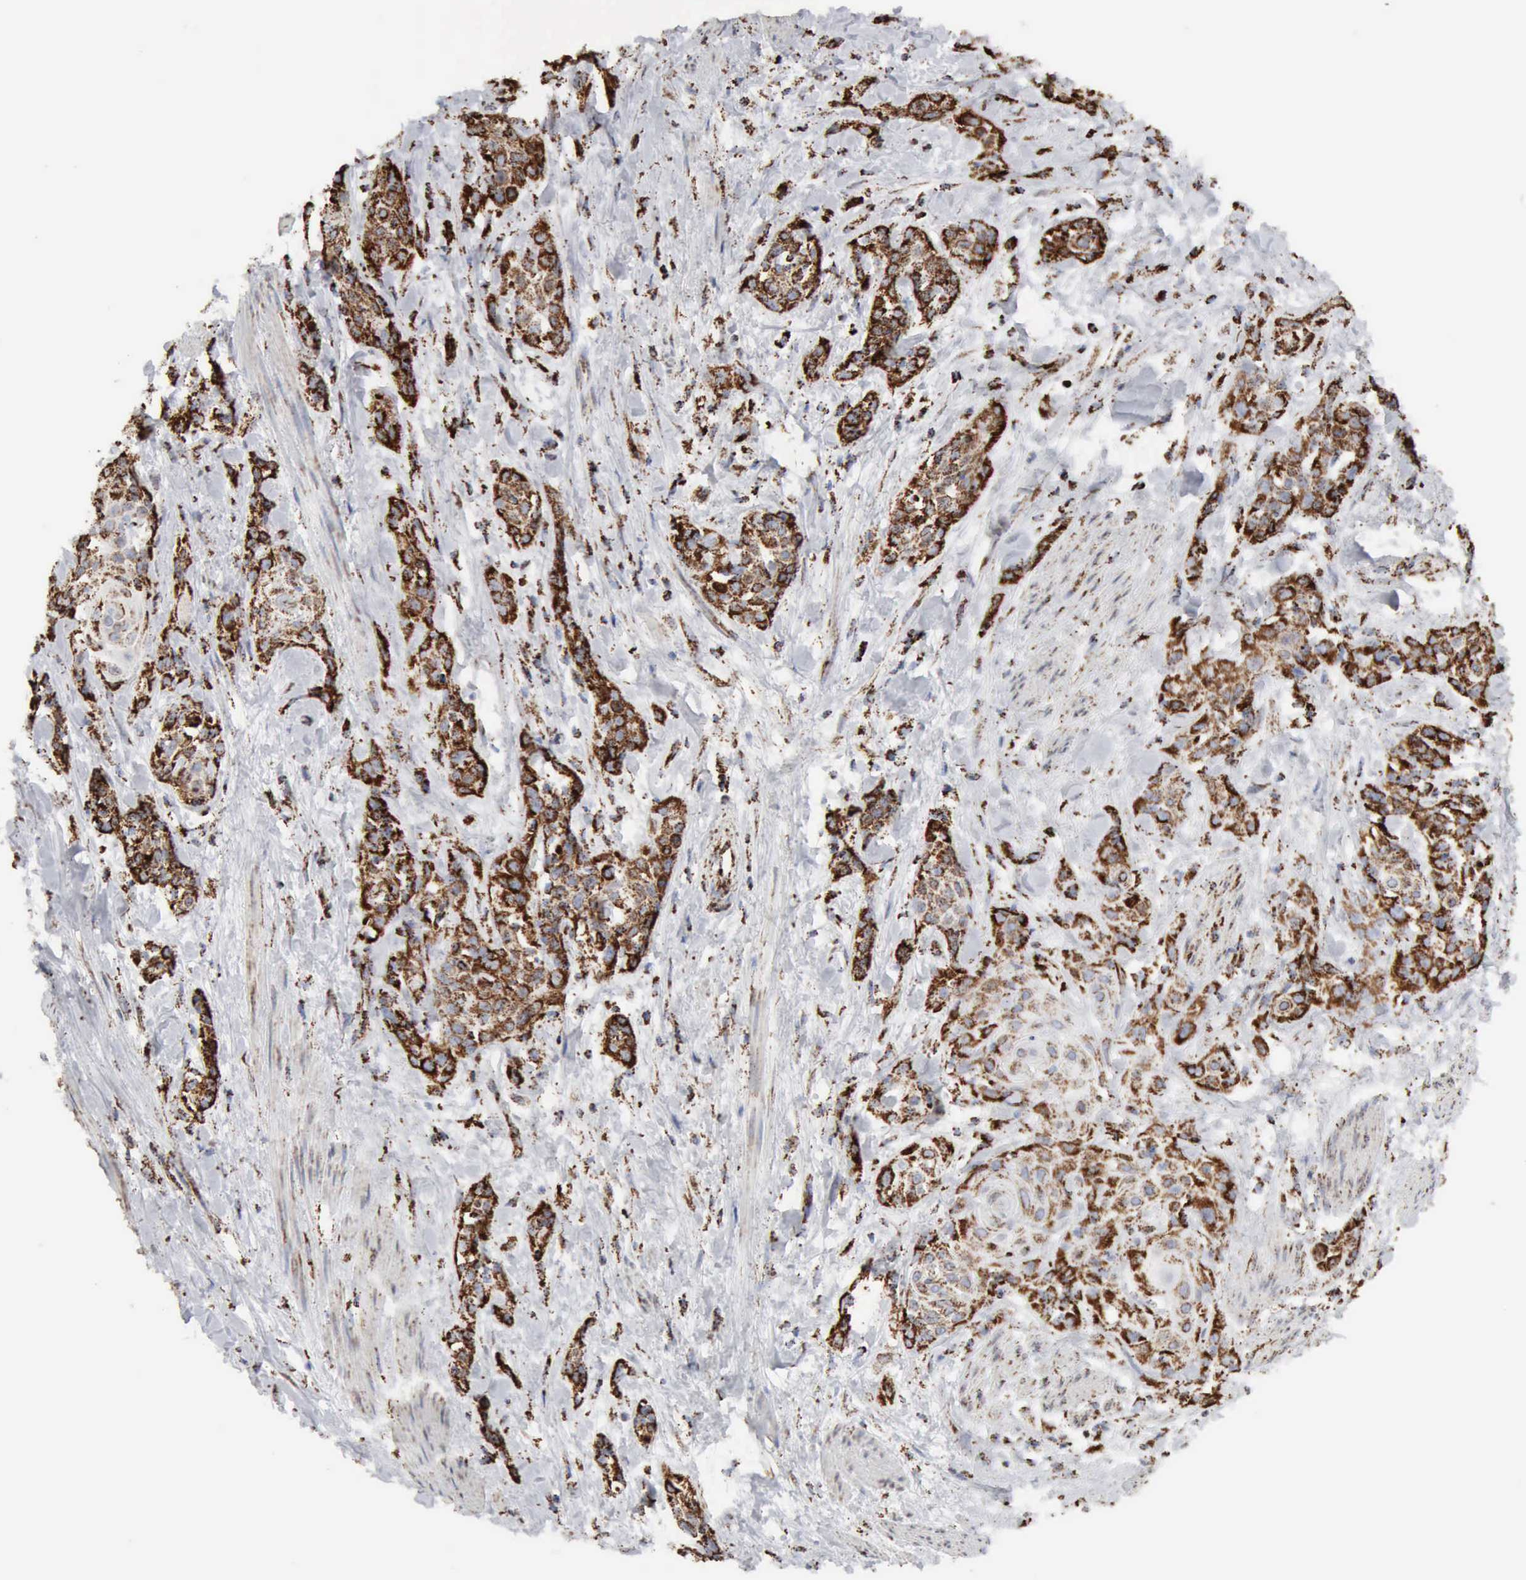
{"staining": {"intensity": "strong", "quantity": ">75%", "location": "cytoplasmic/membranous"}, "tissue": "skin cancer", "cell_type": "Tumor cells", "image_type": "cancer", "snomed": [{"axis": "morphology", "description": "Squamous cell carcinoma, NOS"}, {"axis": "topography", "description": "Skin"}, {"axis": "topography", "description": "Anal"}], "caption": "Squamous cell carcinoma (skin) stained with a brown dye exhibits strong cytoplasmic/membranous positive staining in about >75% of tumor cells.", "gene": "ACO2", "patient": {"sex": "male", "age": 64}}